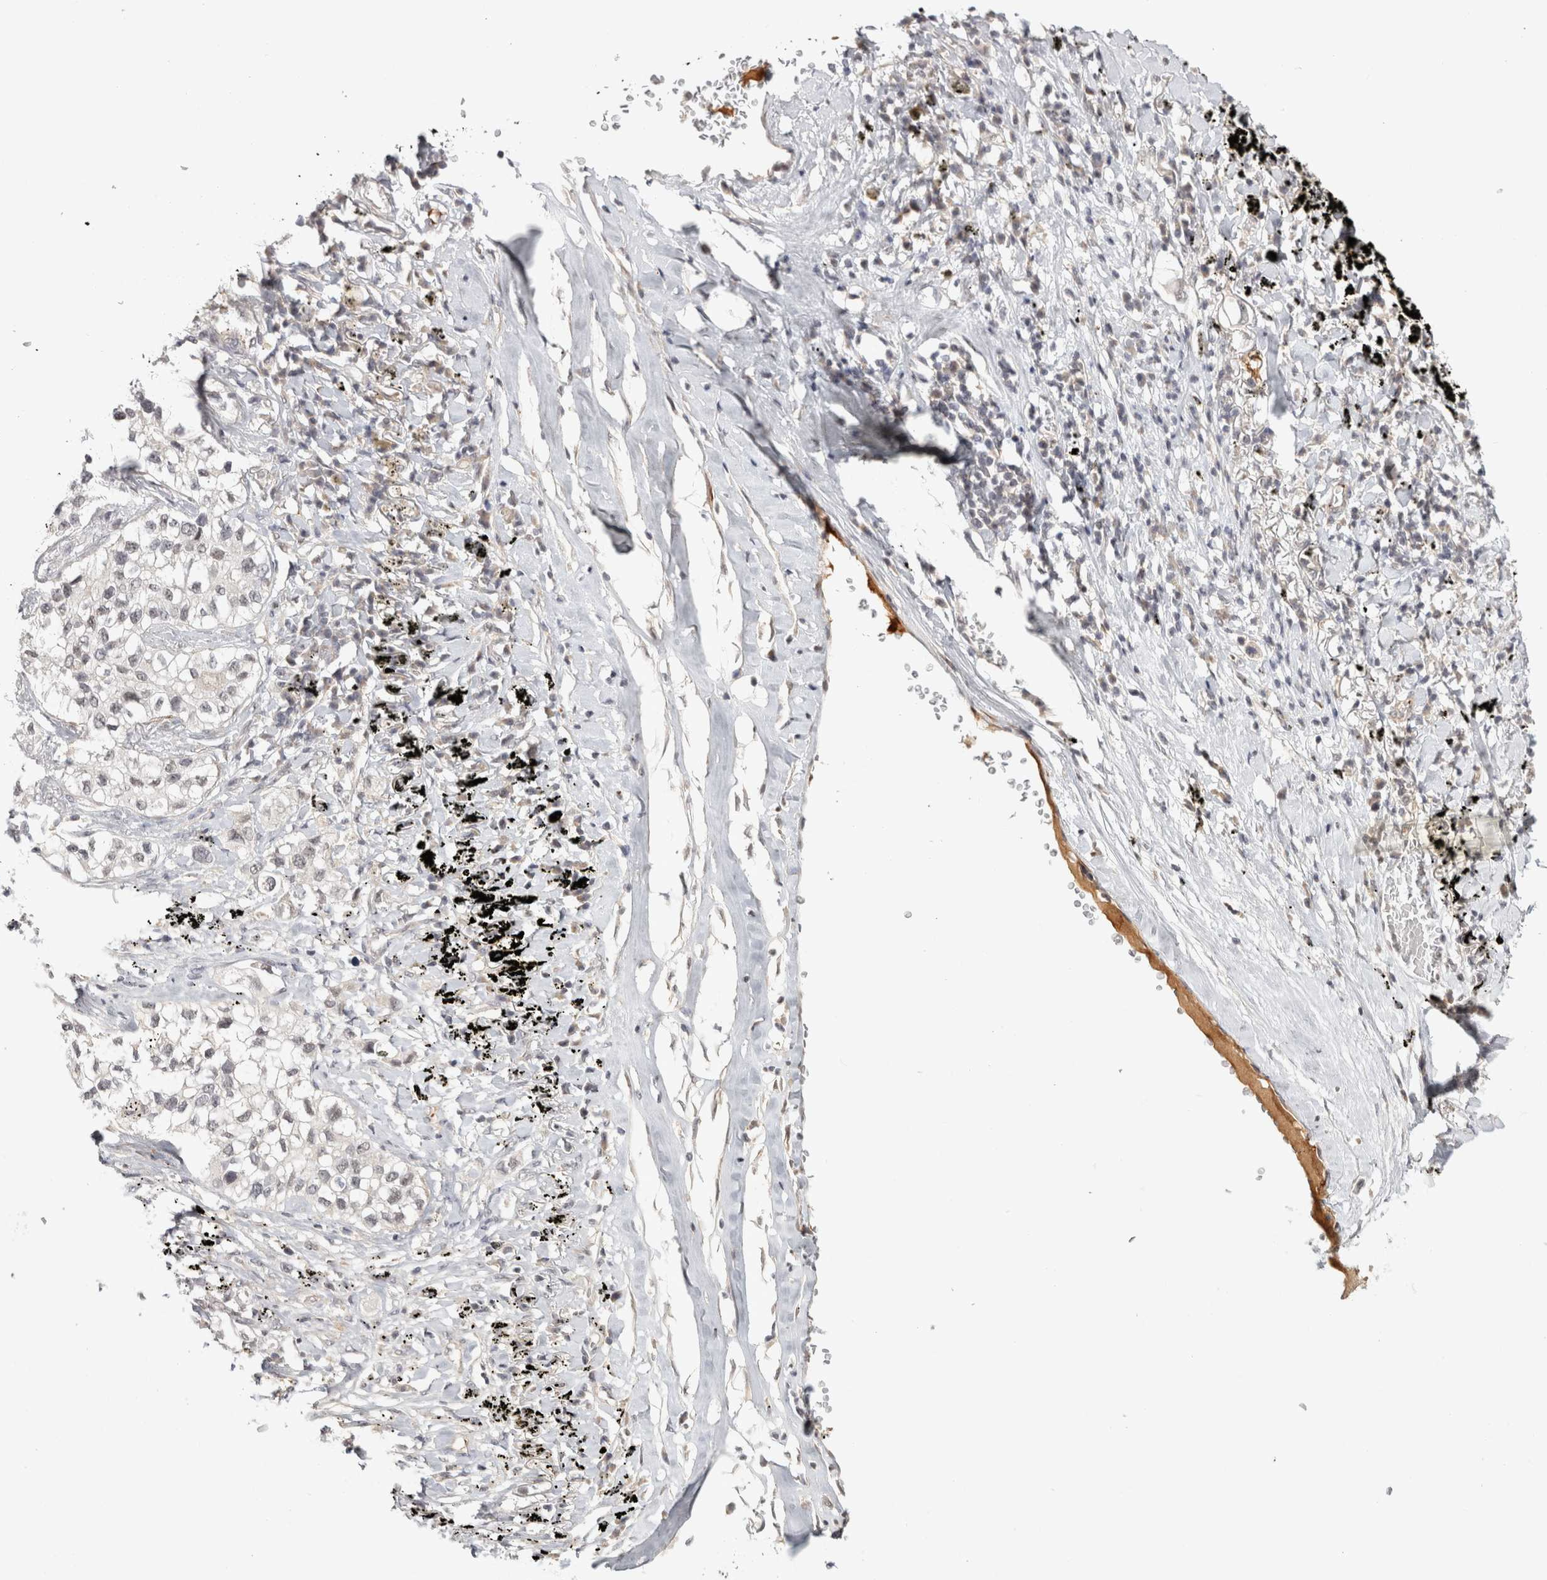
{"staining": {"intensity": "negative", "quantity": "none", "location": "none"}, "tissue": "lung cancer", "cell_type": "Tumor cells", "image_type": "cancer", "snomed": [{"axis": "morphology", "description": "Adenocarcinoma, NOS"}, {"axis": "topography", "description": "Lung"}], "caption": "Protein analysis of lung cancer shows no significant positivity in tumor cells.", "gene": "ZNF318", "patient": {"sex": "male", "age": 63}}